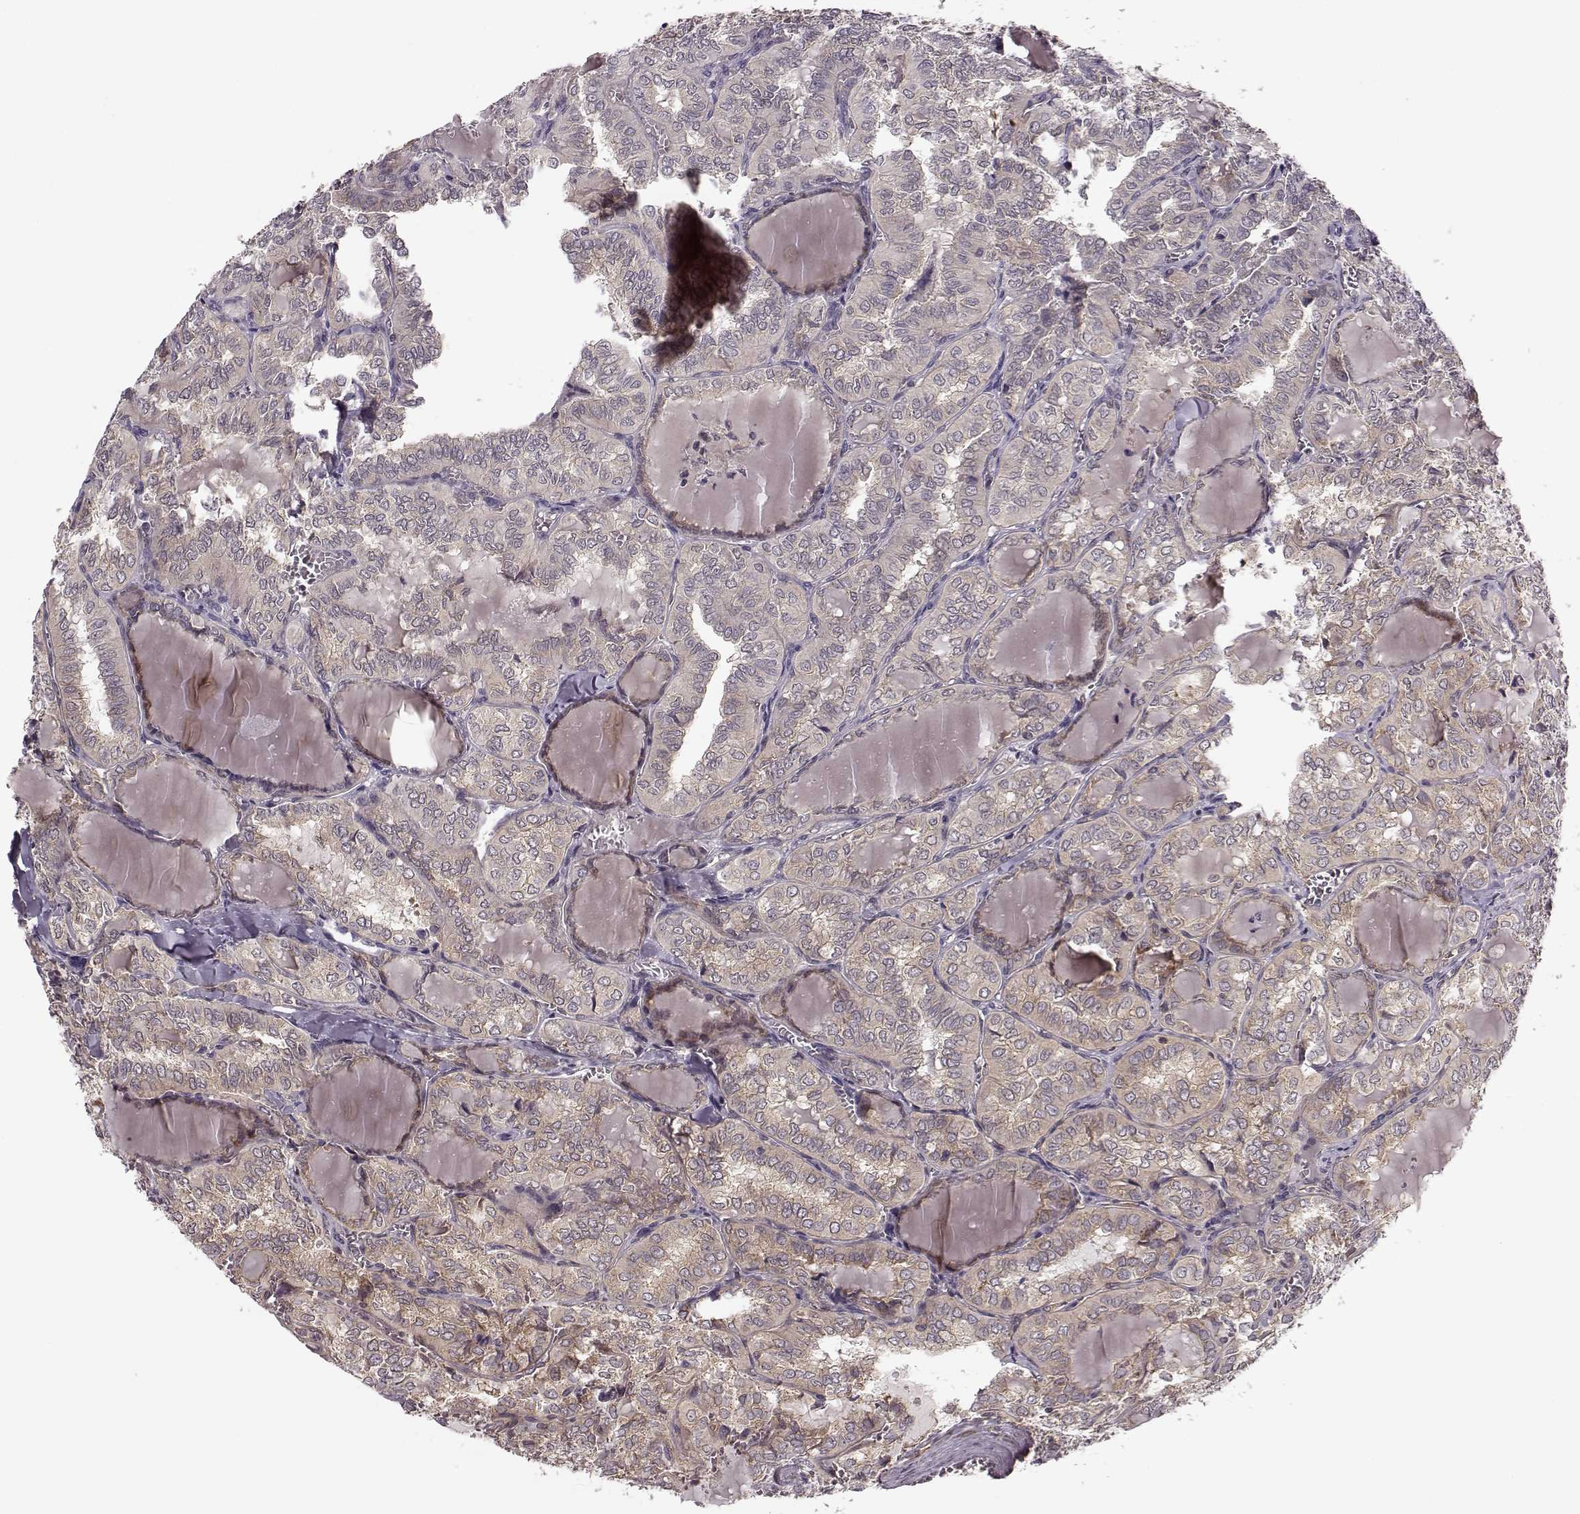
{"staining": {"intensity": "weak", "quantity": "<25%", "location": "cytoplasmic/membranous"}, "tissue": "thyroid cancer", "cell_type": "Tumor cells", "image_type": "cancer", "snomed": [{"axis": "morphology", "description": "Papillary adenocarcinoma, NOS"}, {"axis": "topography", "description": "Thyroid gland"}], "caption": "A micrograph of thyroid papillary adenocarcinoma stained for a protein exhibits no brown staining in tumor cells. (DAB (3,3'-diaminobenzidine) immunohistochemistry with hematoxylin counter stain).", "gene": "SLAIN2", "patient": {"sex": "female", "age": 41}}